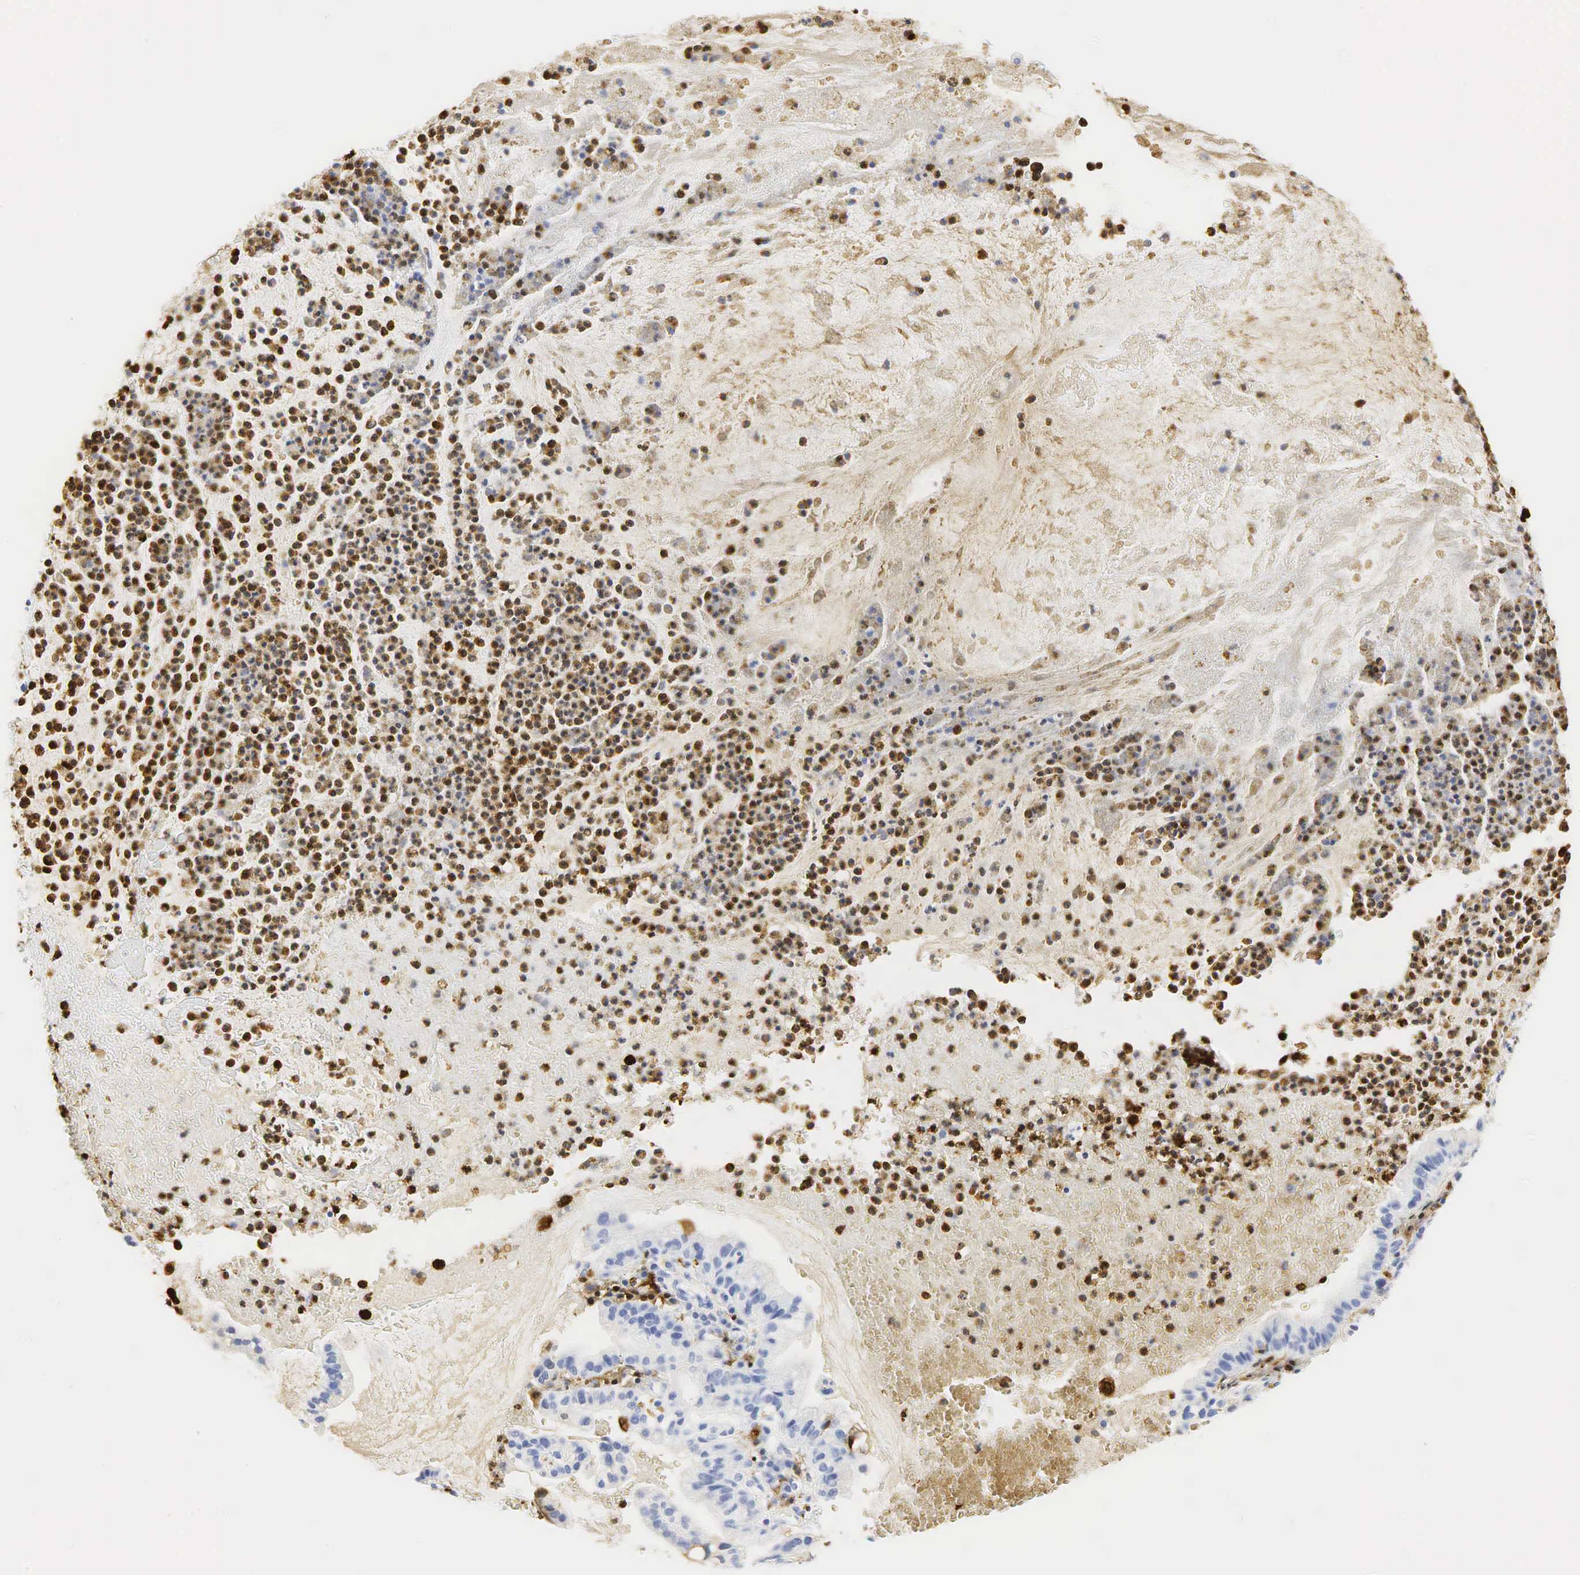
{"staining": {"intensity": "negative", "quantity": "none", "location": "none"}, "tissue": "cervical cancer", "cell_type": "Tumor cells", "image_type": "cancer", "snomed": [{"axis": "morphology", "description": "Adenocarcinoma, NOS"}, {"axis": "topography", "description": "Cervix"}], "caption": "Cervical cancer (adenocarcinoma) was stained to show a protein in brown. There is no significant expression in tumor cells.", "gene": "LYZ", "patient": {"sex": "female", "age": 41}}